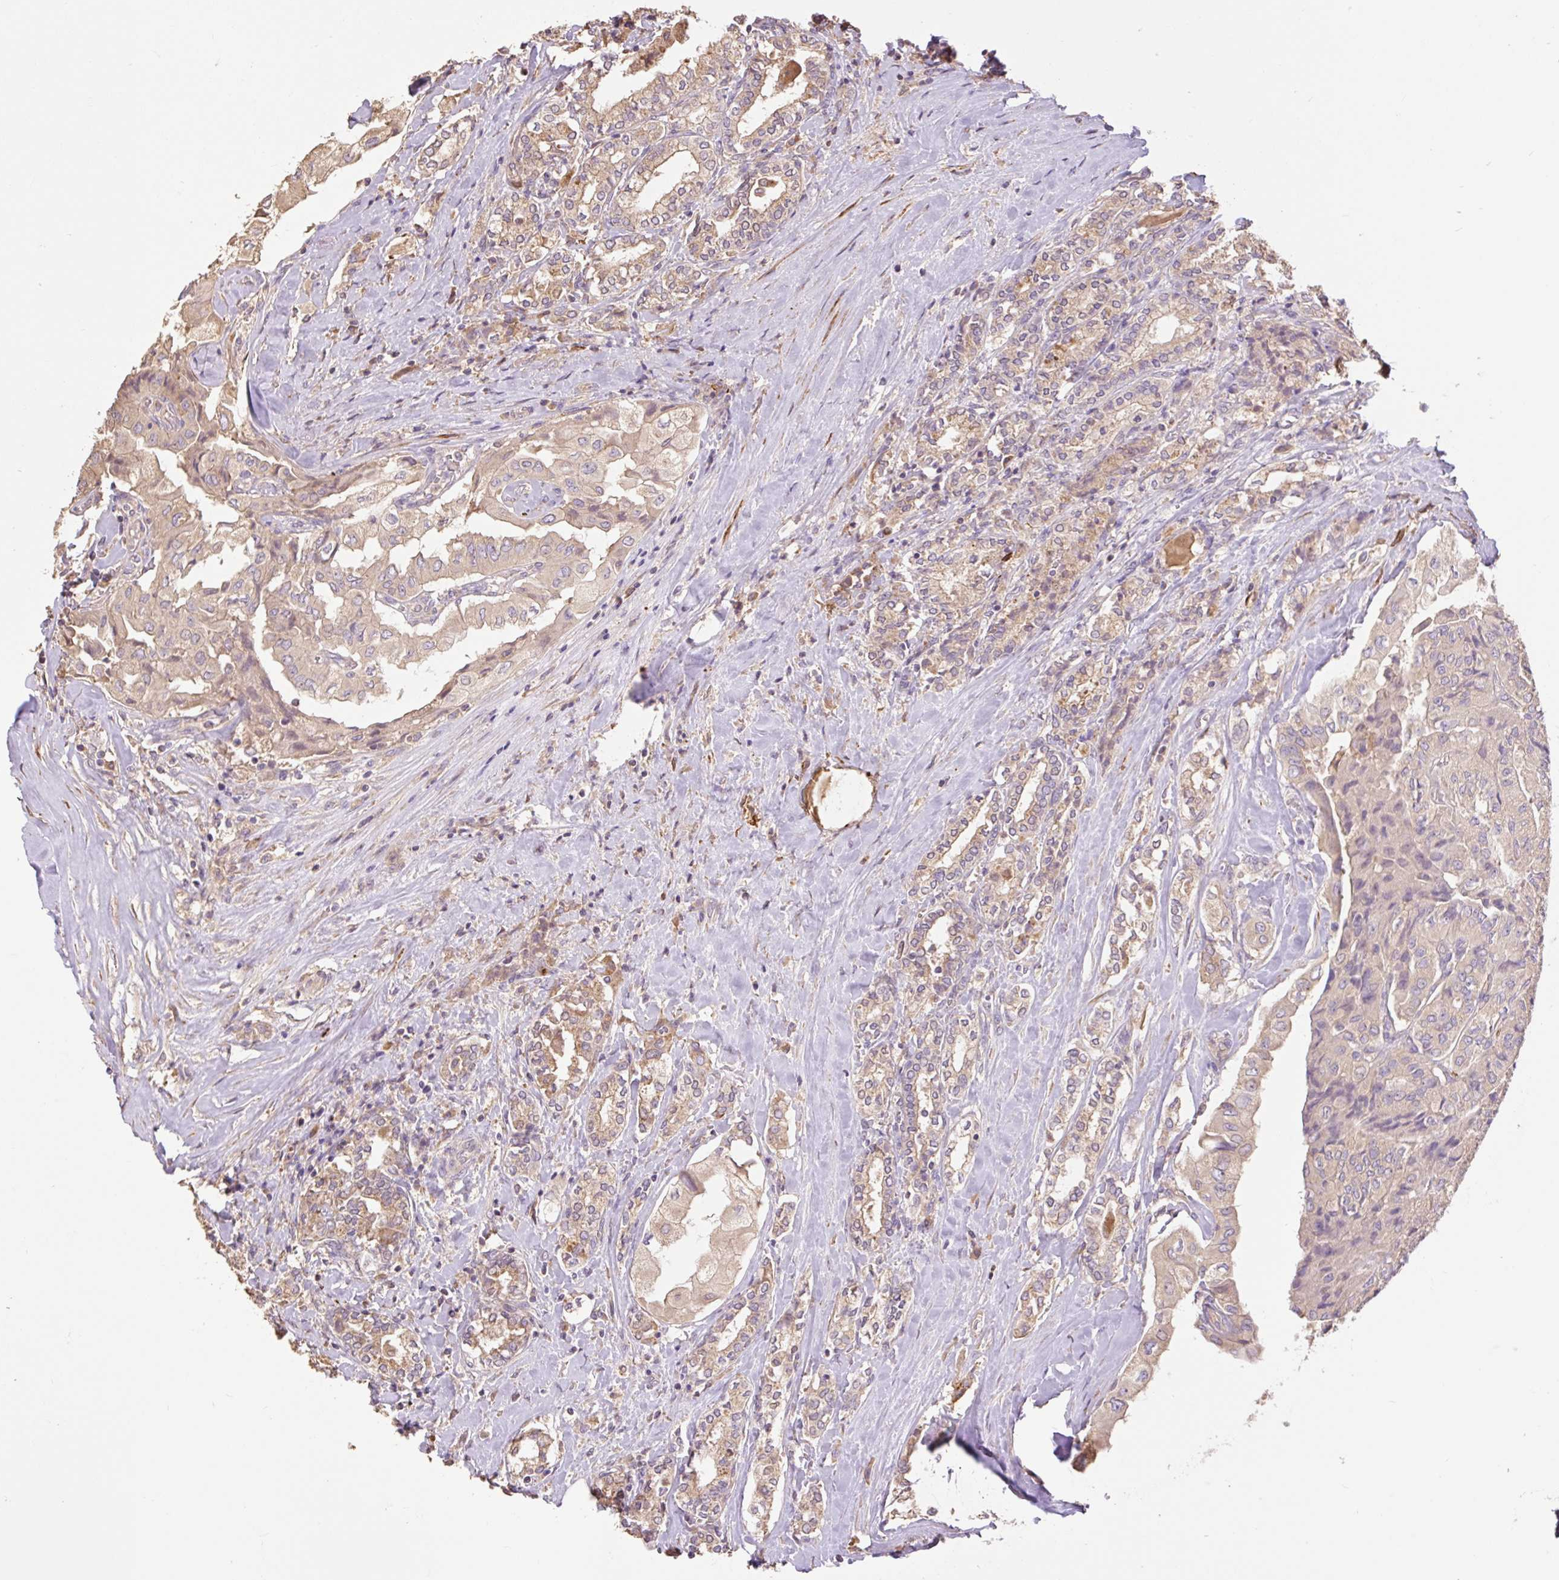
{"staining": {"intensity": "weak", "quantity": ">75%", "location": "cytoplasmic/membranous"}, "tissue": "thyroid cancer", "cell_type": "Tumor cells", "image_type": "cancer", "snomed": [{"axis": "morphology", "description": "Normal tissue, NOS"}, {"axis": "morphology", "description": "Papillary adenocarcinoma, NOS"}, {"axis": "topography", "description": "Thyroid gland"}], "caption": "Immunohistochemistry of human thyroid cancer (papillary adenocarcinoma) exhibits low levels of weak cytoplasmic/membranous positivity in about >75% of tumor cells.", "gene": "DESI1", "patient": {"sex": "female", "age": 59}}